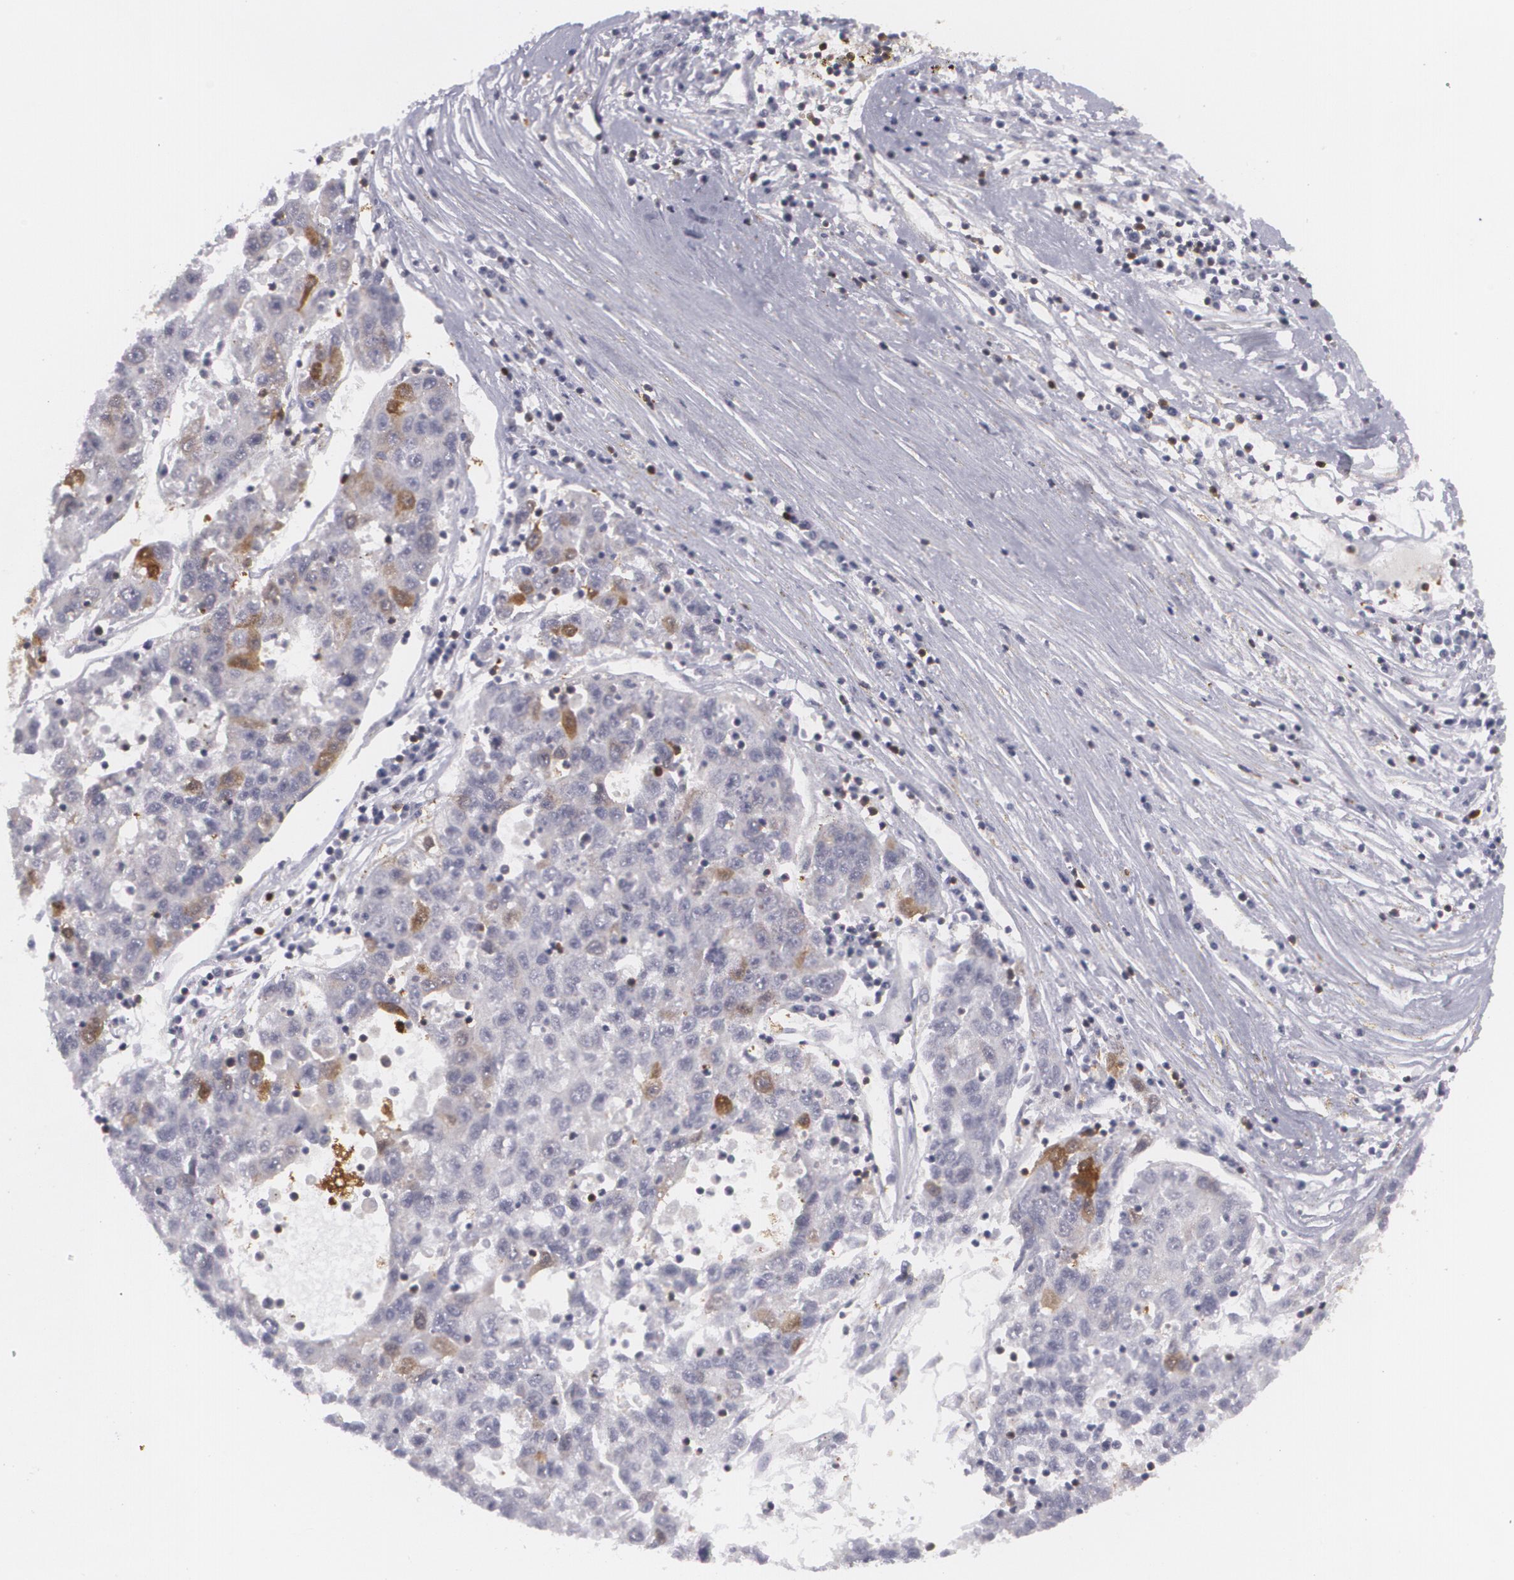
{"staining": {"intensity": "weak", "quantity": "25%-75%", "location": "cytoplasmic/membranous"}, "tissue": "liver cancer", "cell_type": "Tumor cells", "image_type": "cancer", "snomed": [{"axis": "morphology", "description": "Carcinoma, Hepatocellular, NOS"}, {"axis": "topography", "description": "Liver"}], "caption": "The immunohistochemical stain highlights weak cytoplasmic/membranous staining in tumor cells of liver cancer (hepatocellular carcinoma) tissue. Nuclei are stained in blue.", "gene": "BIN1", "patient": {"sex": "male", "age": 49}}